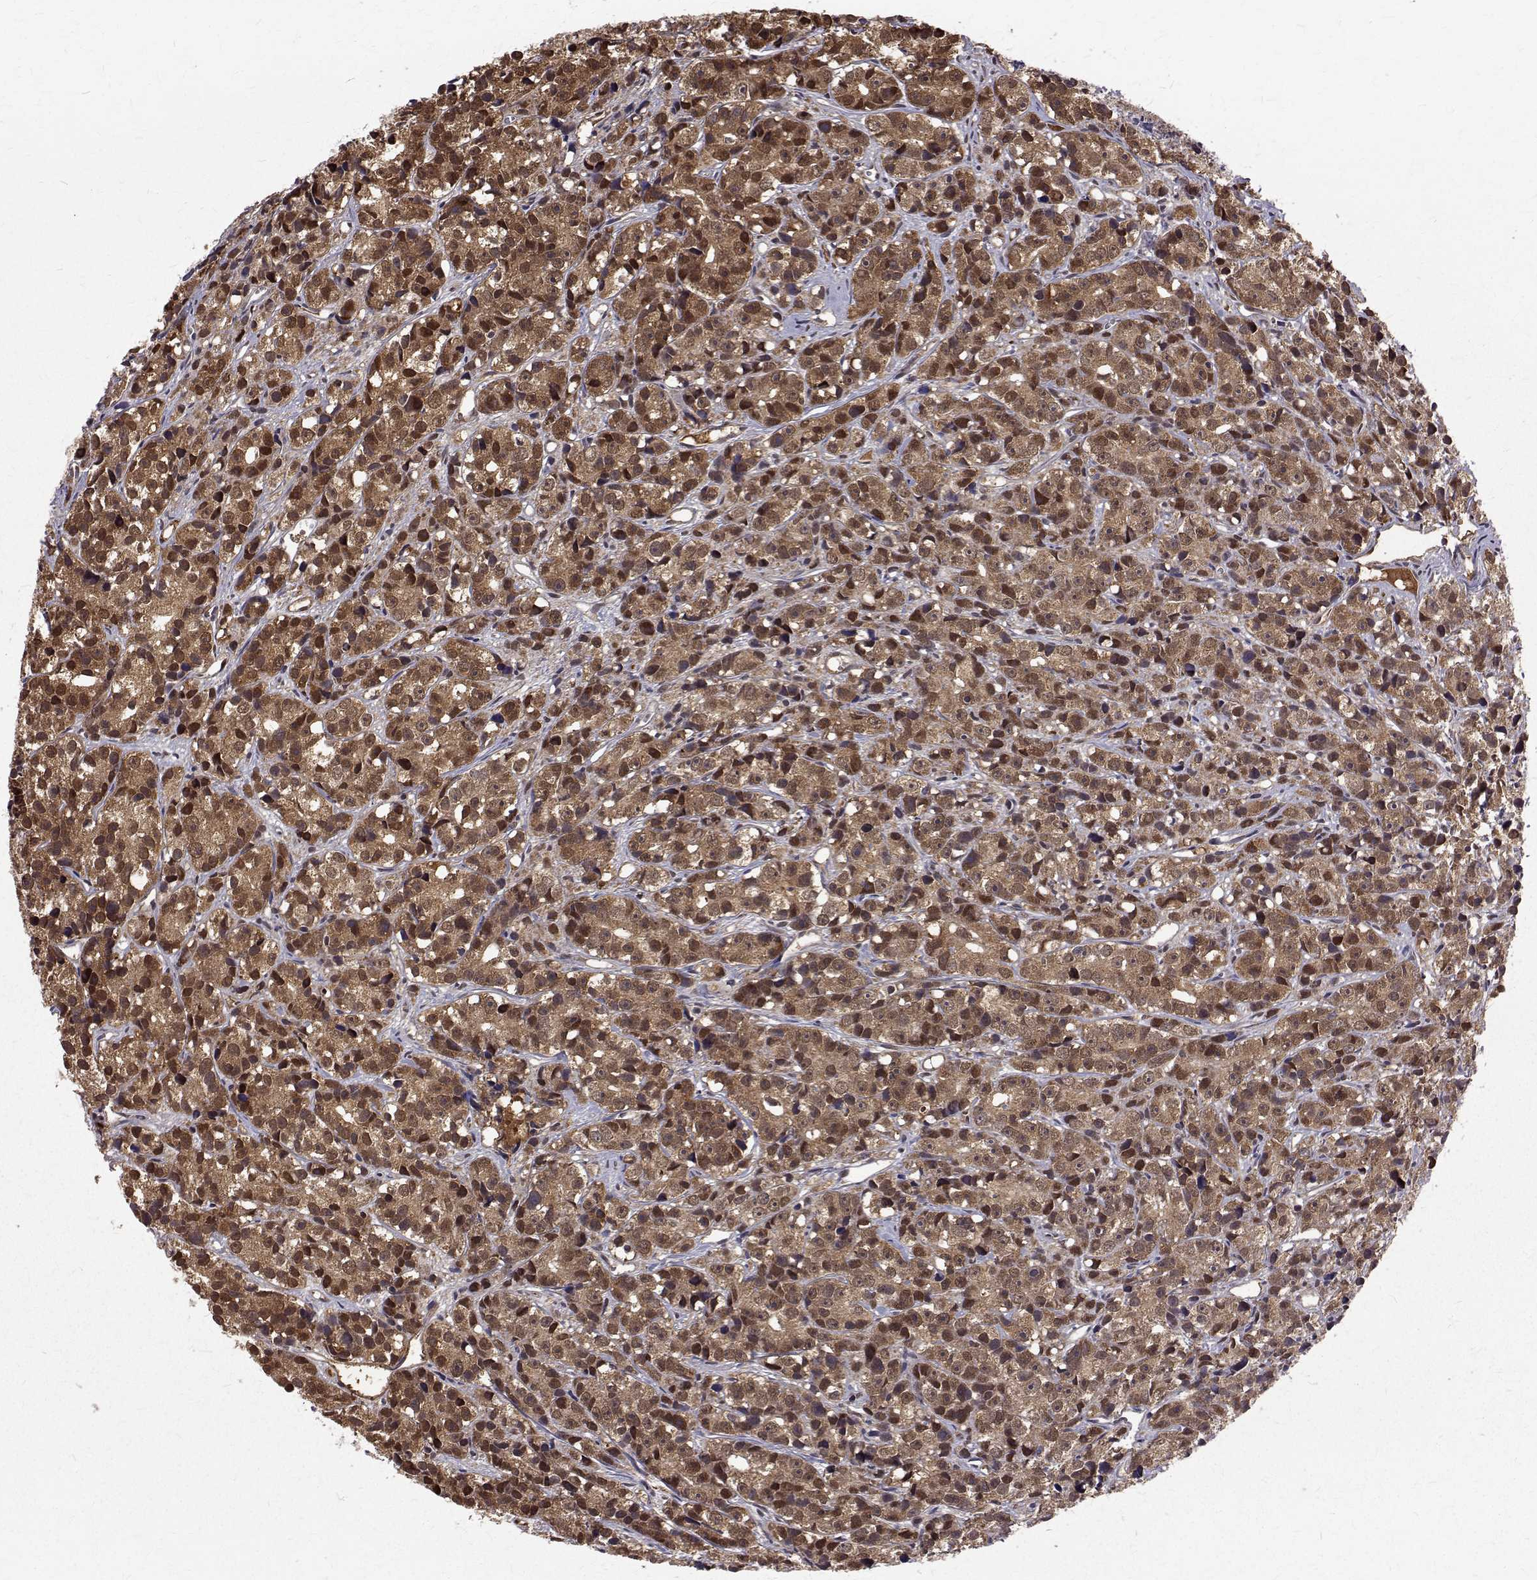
{"staining": {"intensity": "moderate", "quantity": ">75%", "location": "cytoplasmic/membranous,nuclear"}, "tissue": "prostate cancer", "cell_type": "Tumor cells", "image_type": "cancer", "snomed": [{"axis": "morphology", "description": "Adenocarcinoma, High grade"}, {"axis": "topography", "description": "Prostate"}], "caption": "High-power microscopy captured an immunohistochemistry (IHC) image of high-grade adenocarcinoma (prostate), revealing moderate cytoplasmic/membranous and nuclear positivity in about >75% of tumor cells. Immunohistochemistry stains the protein of interest in brown and the nuclei are stained blue.", "gene": "NIF3L1", "patient": {"sex": "male", "age": 77}}